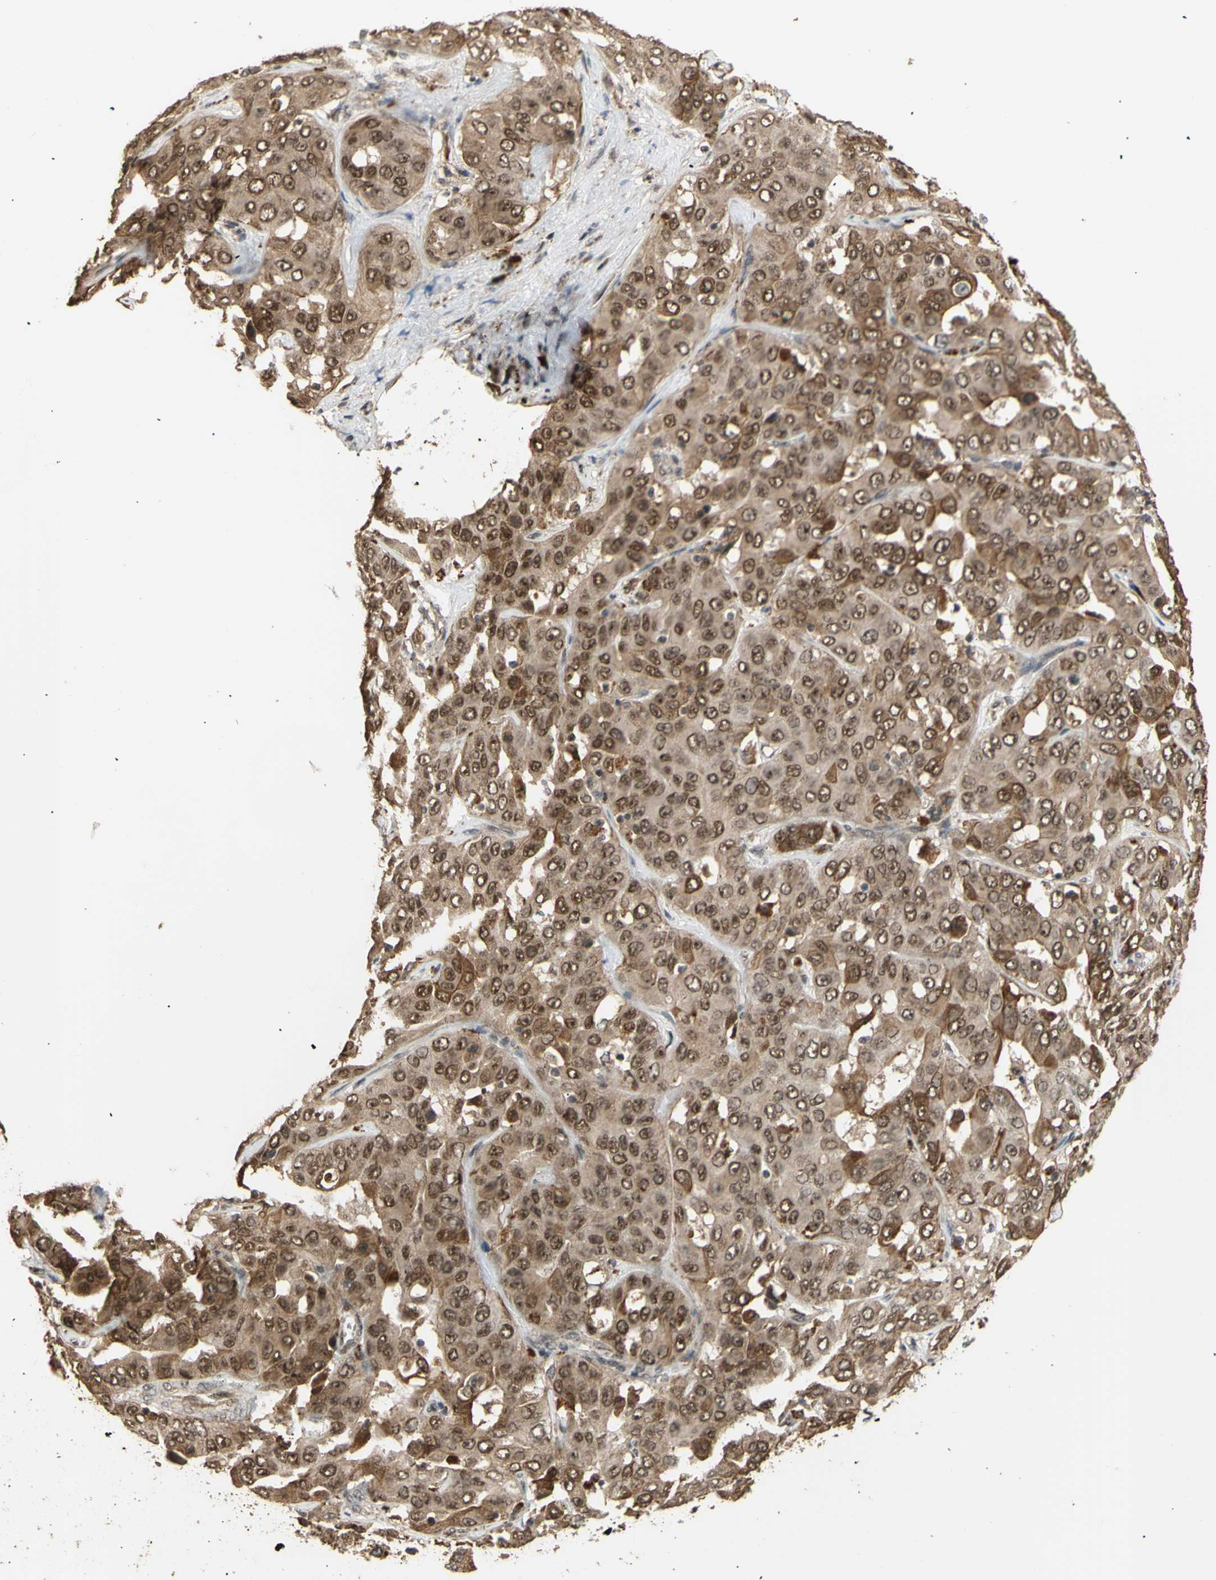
{"staining": {"intensity": "moderate", "quantity": ">75%", "location": "cytoplasmic/membranous,nuclear"}, "tissue": "liver cancer", "cell_type": "Tumor cells", "image_type": "cancer", "snomed": [{"axis": "morphology", "description": "Cholangiocarcinoma"}, {"axis": "topography", "description": "Liver"}], "caption": "Tumor cells demonstrate medium levels of moderate cytoplasmic/membranous and nuclear staining in about >75% of cells in cholangiocarcinoma (liver).", "gene": "GTF2E2", "patient": {"sex": "female", "age": 52}}